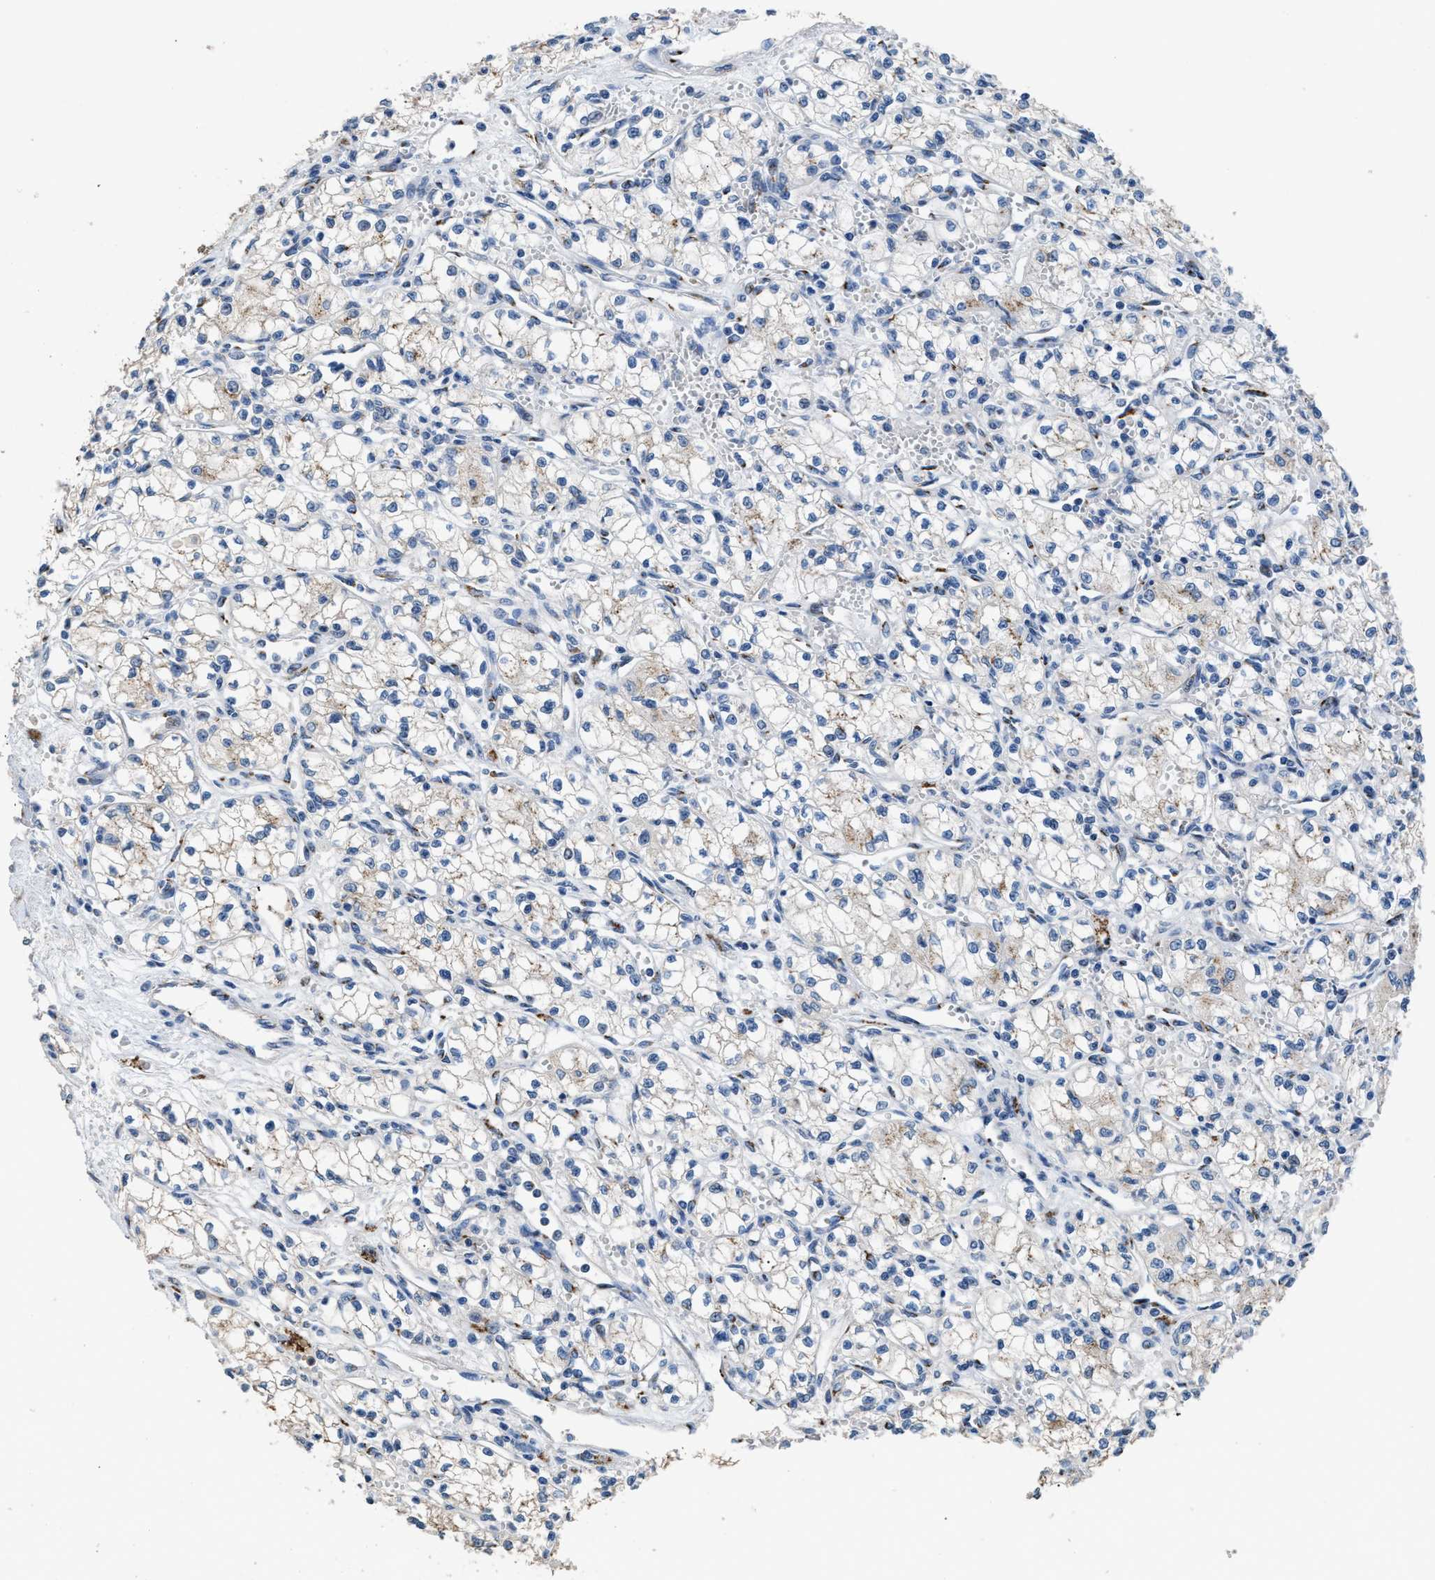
{"staining": {"intensity": "weak", "quantity": "<25%", "location": "cytoplasmic/membranous"}, "tissue": "renal cancer", "cell_type": "Tumor cells", "image_type": "cancer", "snomed": [{"axis": "morphology", "description": "Normal tissue, NOS"}, {"axis": "morphology", "description": "Adenocarcinoma, NOS"}, {"axis": "topography", "description": "Kidney"}], "caption": "IHC photomicrograph of neoplastic tissue: human renal cancer stained with DAB (3,3'-diaminobenzidine) reveals no significant protein staining in tumor cells. (Stains: DAB IHC with hematoxylin counter stain, Microscopy: brightfield microscopy at high magnification).", "gene": "GOLM1", "patient": {"sex": "male", "age": 59}}